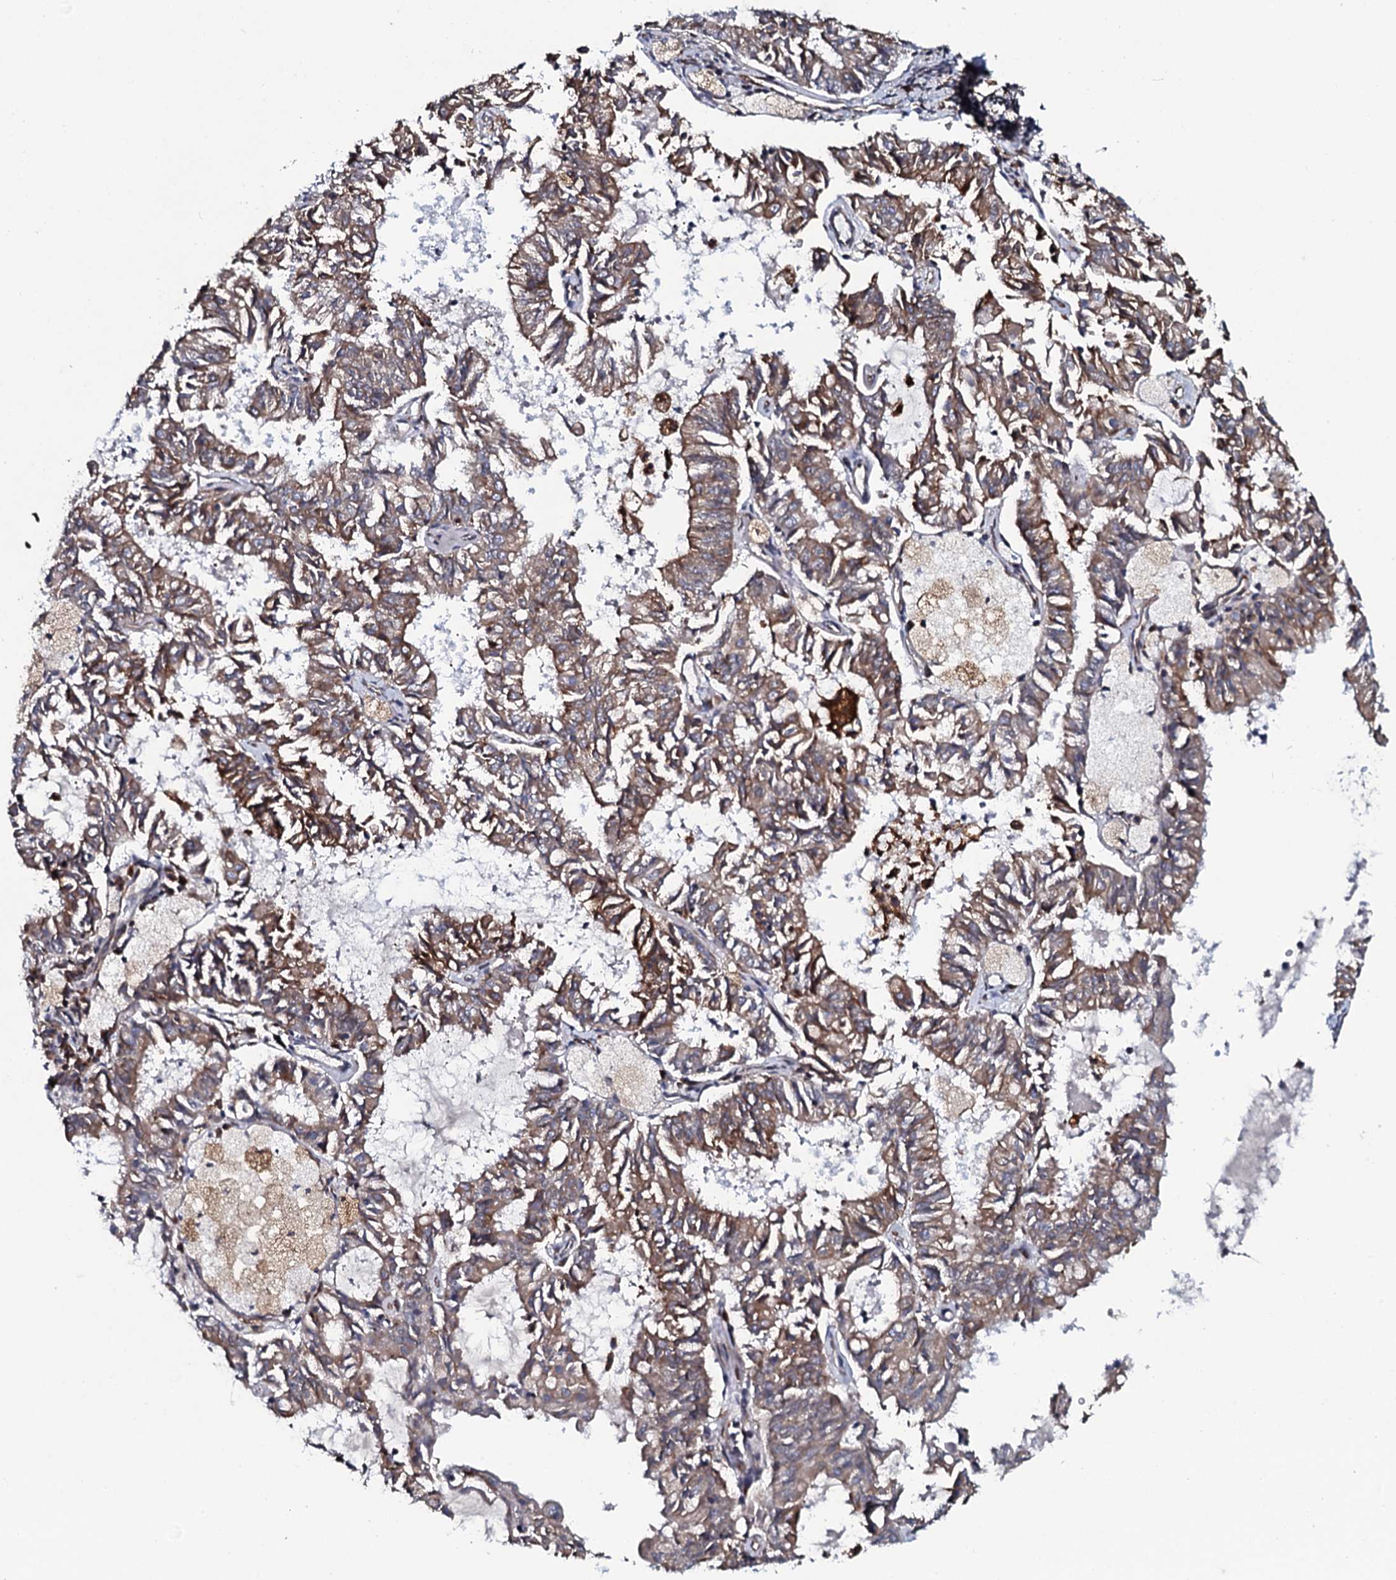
{"staining": {"intensity": "moderate", "quantity": "25%-75%", "location": "cytoplasmic/membranous"}, "tissue": "endometrial cancer", "cell_type": "Tumor cells", "image_type": "cancer", "snomed": [{"axis": "morphology", "description": "Adenocarcinoma, NOS"}, {"axis": "topography", "description": "Endometrium"}], "caption": "There is medium levels of moderate cytoplasmic/membranous expression in tumor cells of adenocarcinoma (endometrial), as demonstrated by immunohistochemical staining (brown color).", "gene": "TMEM151A", "patient": {"sex": "female", "age": 57}}